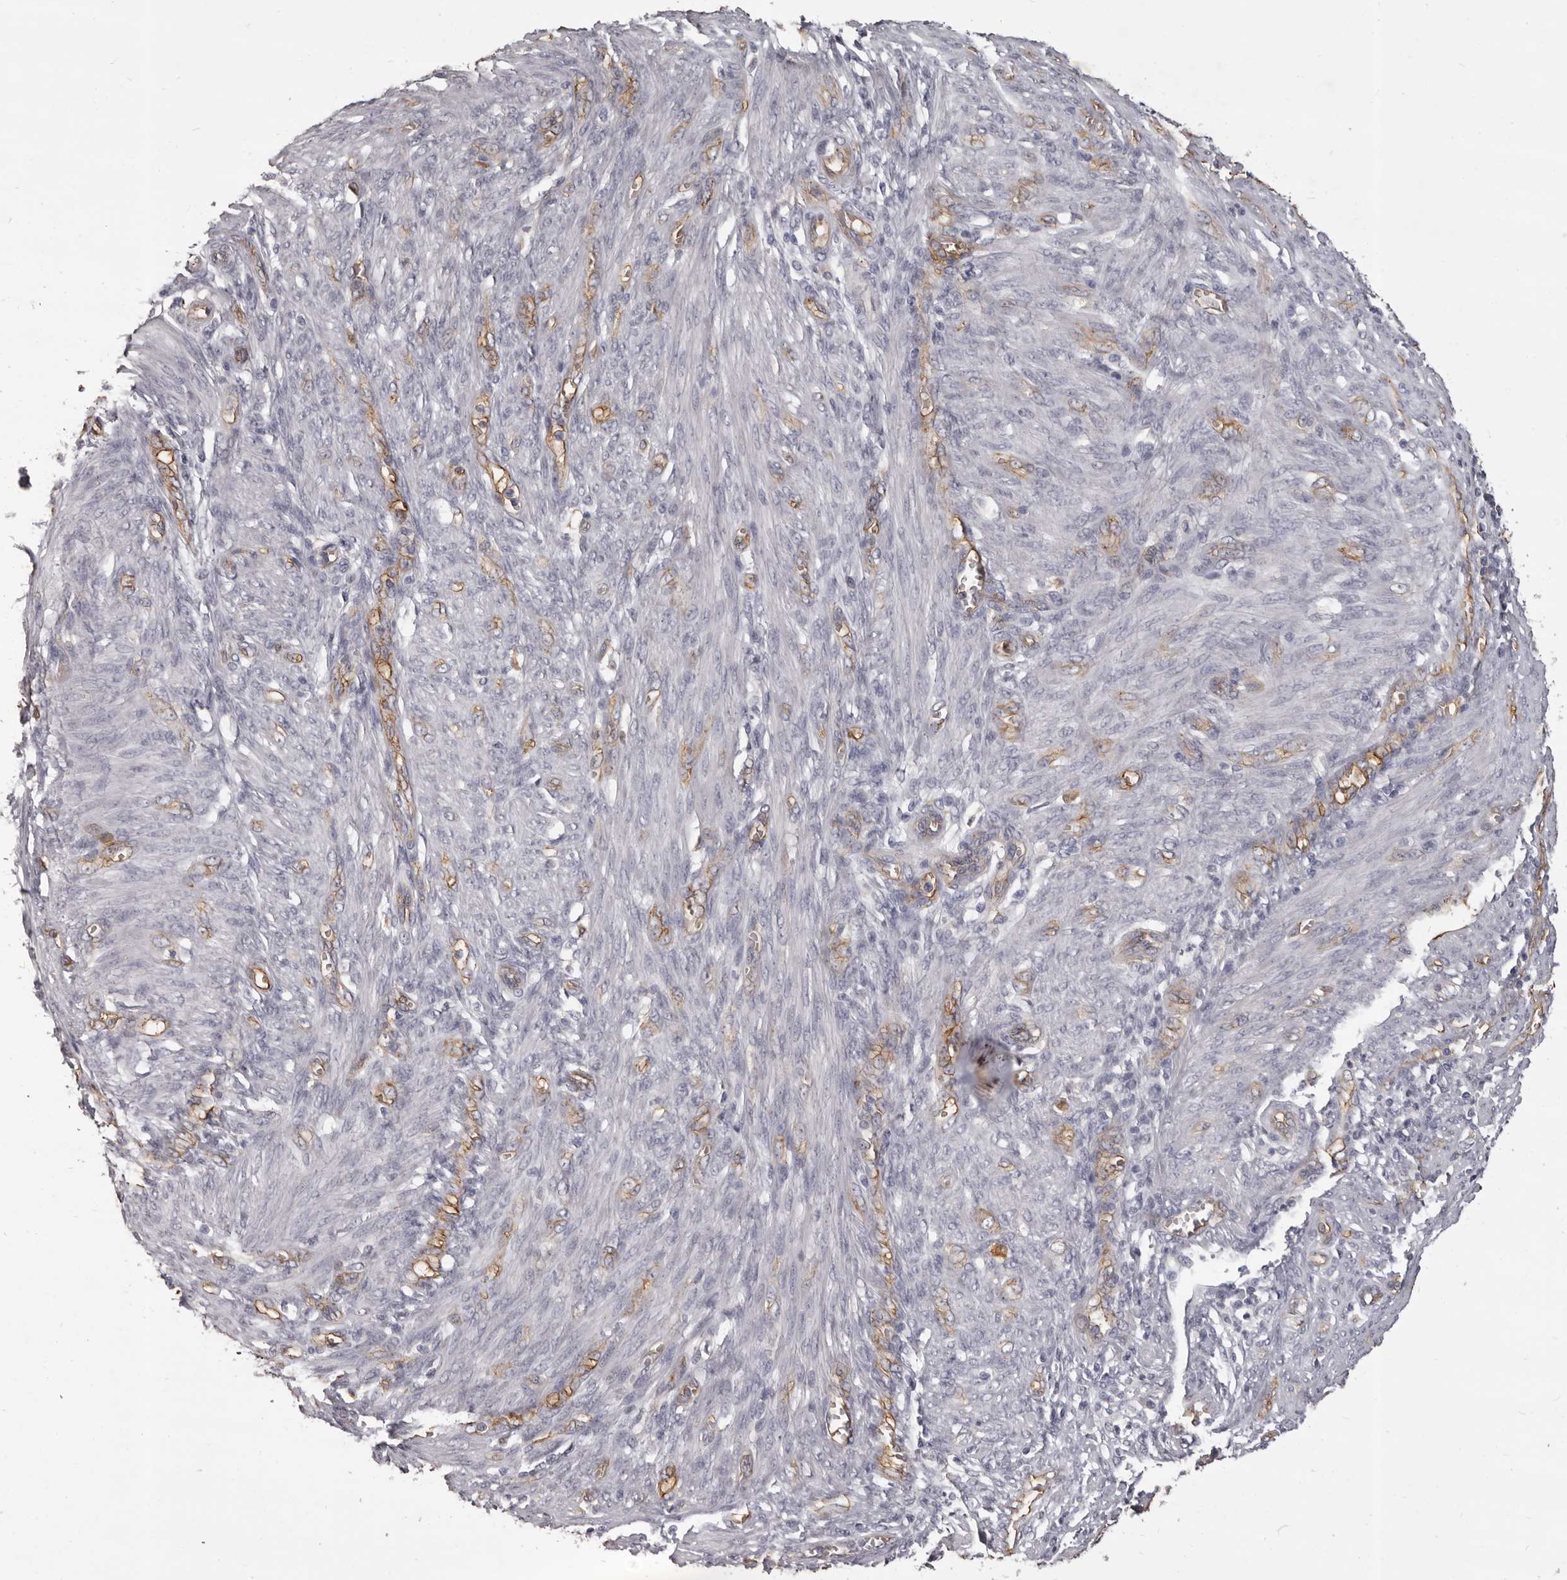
{"staining": {"intensity": "moderate", "quantity": "25%-75%", "location": "cytoplasmic/membranous"}, "tissue": "endometrial cancer", "cell_type": "Tumor cells", "image_type": "cancer", "snomed": [{"axis": "morphology", "description": "Adenocarcinoma, NOS"}, {"axis": "topography", "description": "Endometrium"}], "caption": "Endometrial cancer was stained to show a protein in brown. There is medium levels of moderate cytoplasmic/membranous expression in about 25%-75% of tumor cells. (DAB (3,3'-diaminobenzidine) = brown stain, brightfield microscopy at high magnification).", "gene": "GPR78", "patient": {"sex": "female", "age": 51}}